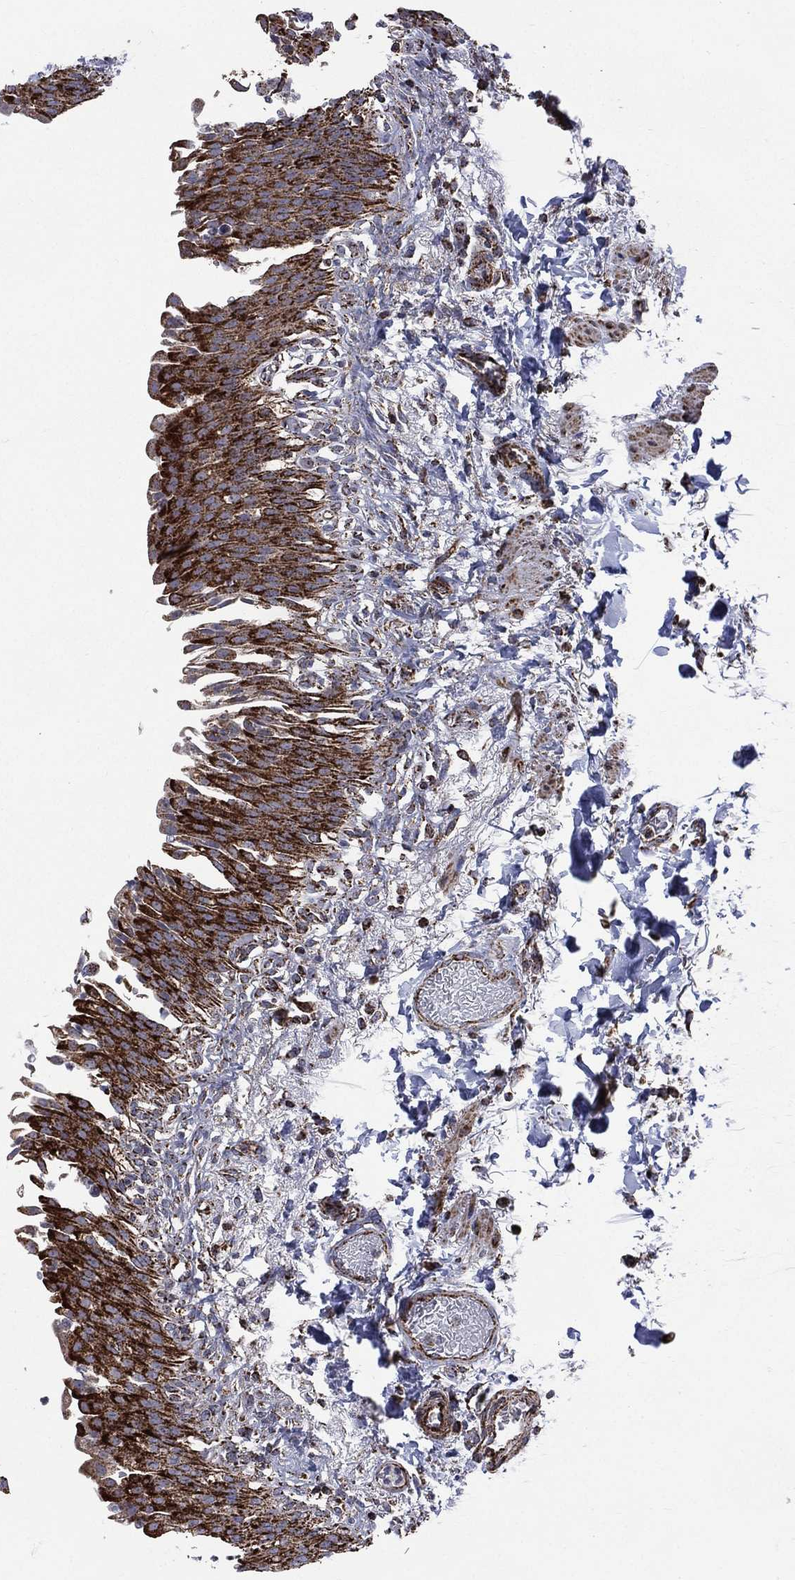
{"staining": {"intensity": "strong", "quantity": ">75%", "location": "cytoplasmic/membranous"}, "tissue": "urinary bladder", "cell_type": "Urothelial cells", "image_type": "normal", "snomed": [{"axis": "morphology", "description": "Normal tissue, NOS"}, {"axis": "topography", "description": "Urinary bladder"}], "caption": "This histopathology image displays normal urinary bladder stained with IHC to label a protein in brown. The cytoplasmic/membranous of urothelial cells show strong positivity for the protein. Nuclei are counter-stained blue.", "gene": "GOT2", "patient": {"sex": "female", "age": 60}}